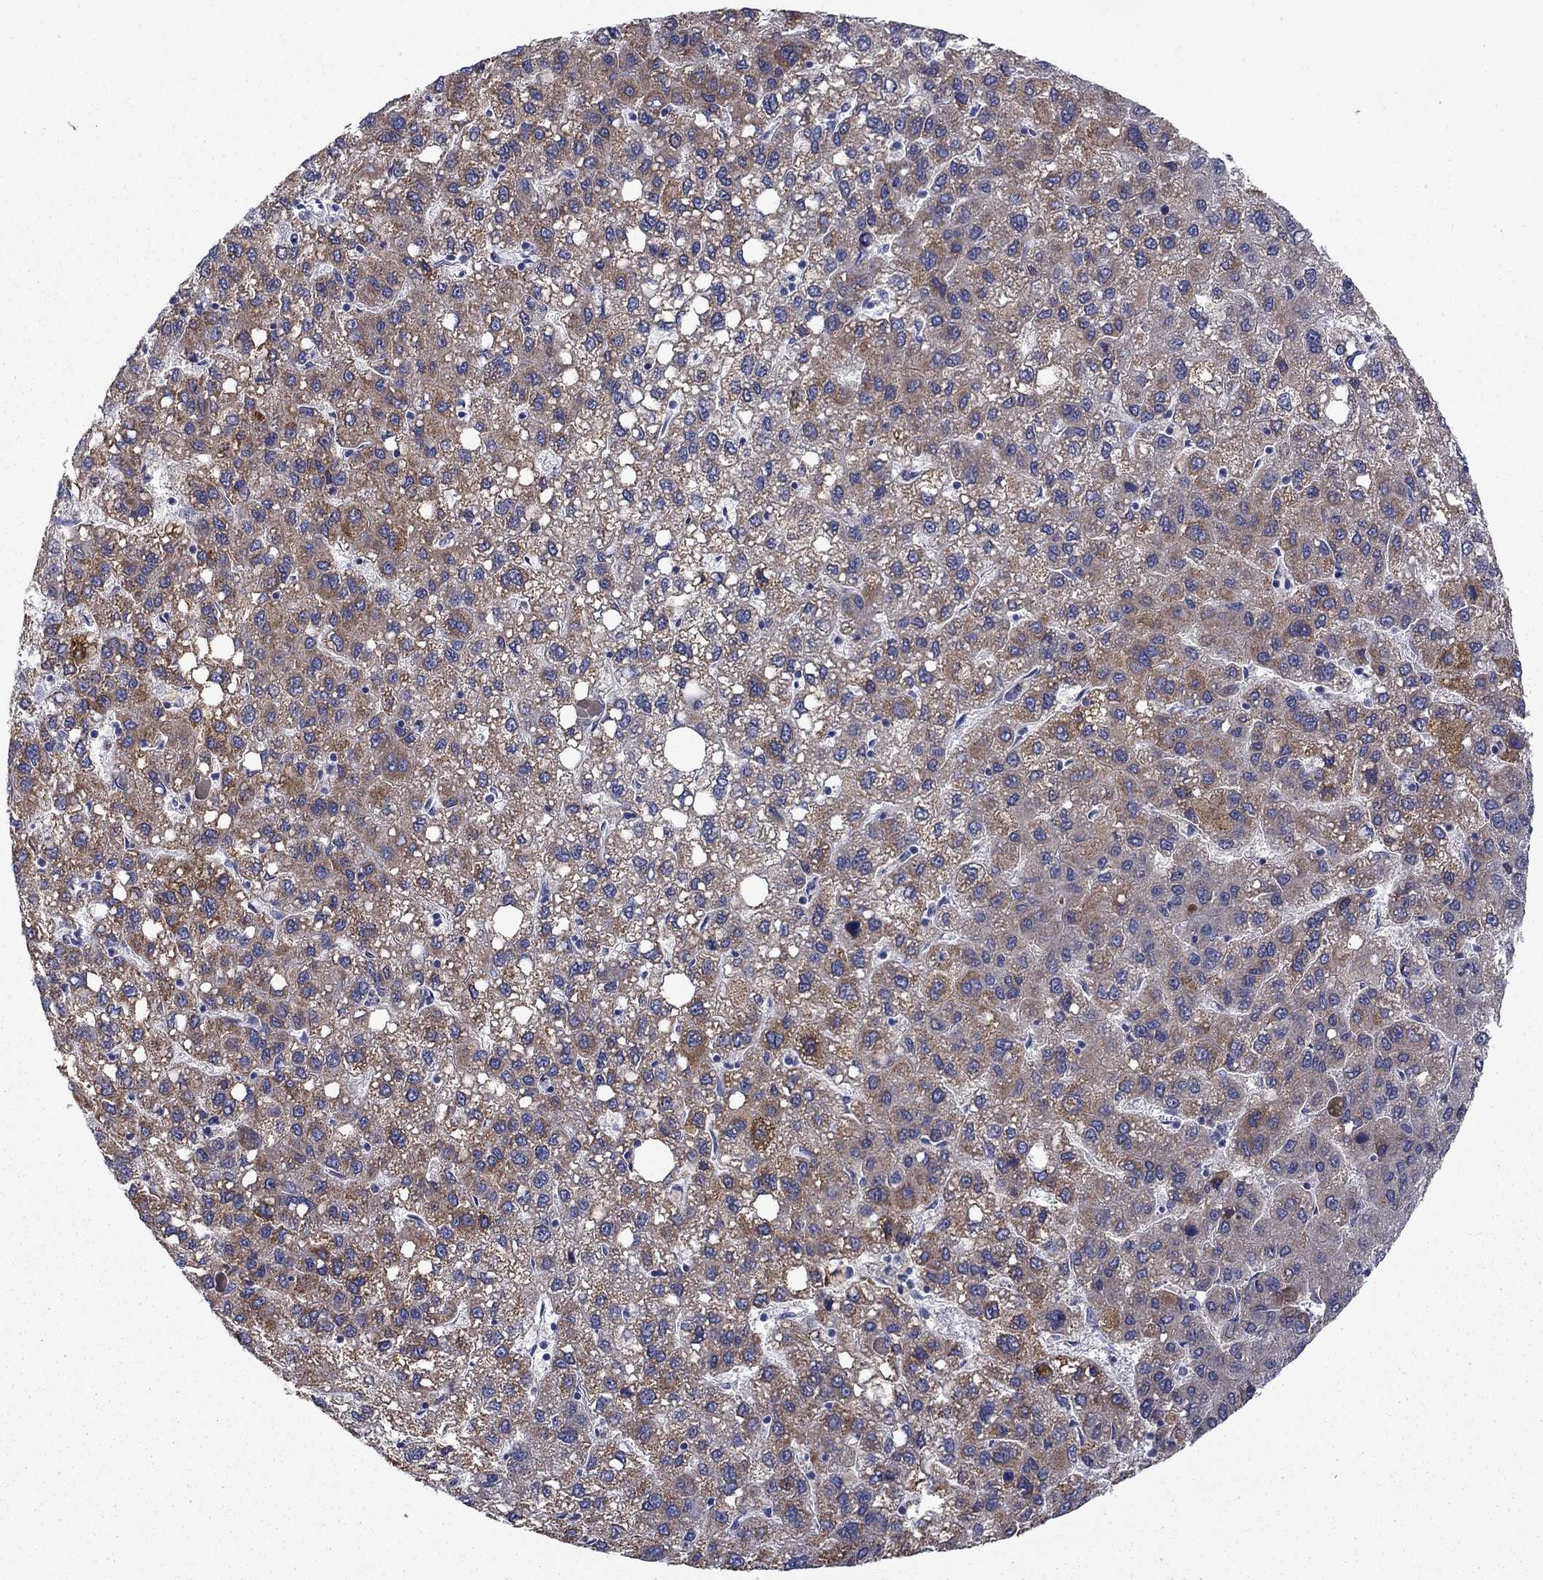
{"staining": {"intensity": "moderate", "quantity": "25%-75%", "location": "cytoplasmic/membranous"}, "tissue": "liver cancer", "cell_type": "Tumor cells", "image_type": "cancer", "snomed": [{"axis": "morphology", "description": "Carcinoma, Hepatocellular, NOS"}, {"axis": "topography", "description": "Liver"}], "caption": "The immunohistochemical stain shows moderate cytoplasmic/membranous expression in tumor cells of liver hepatocellular carcinoma tissue.", "gene": "FRK", "patient": {"sex": "female", "age": 82}}